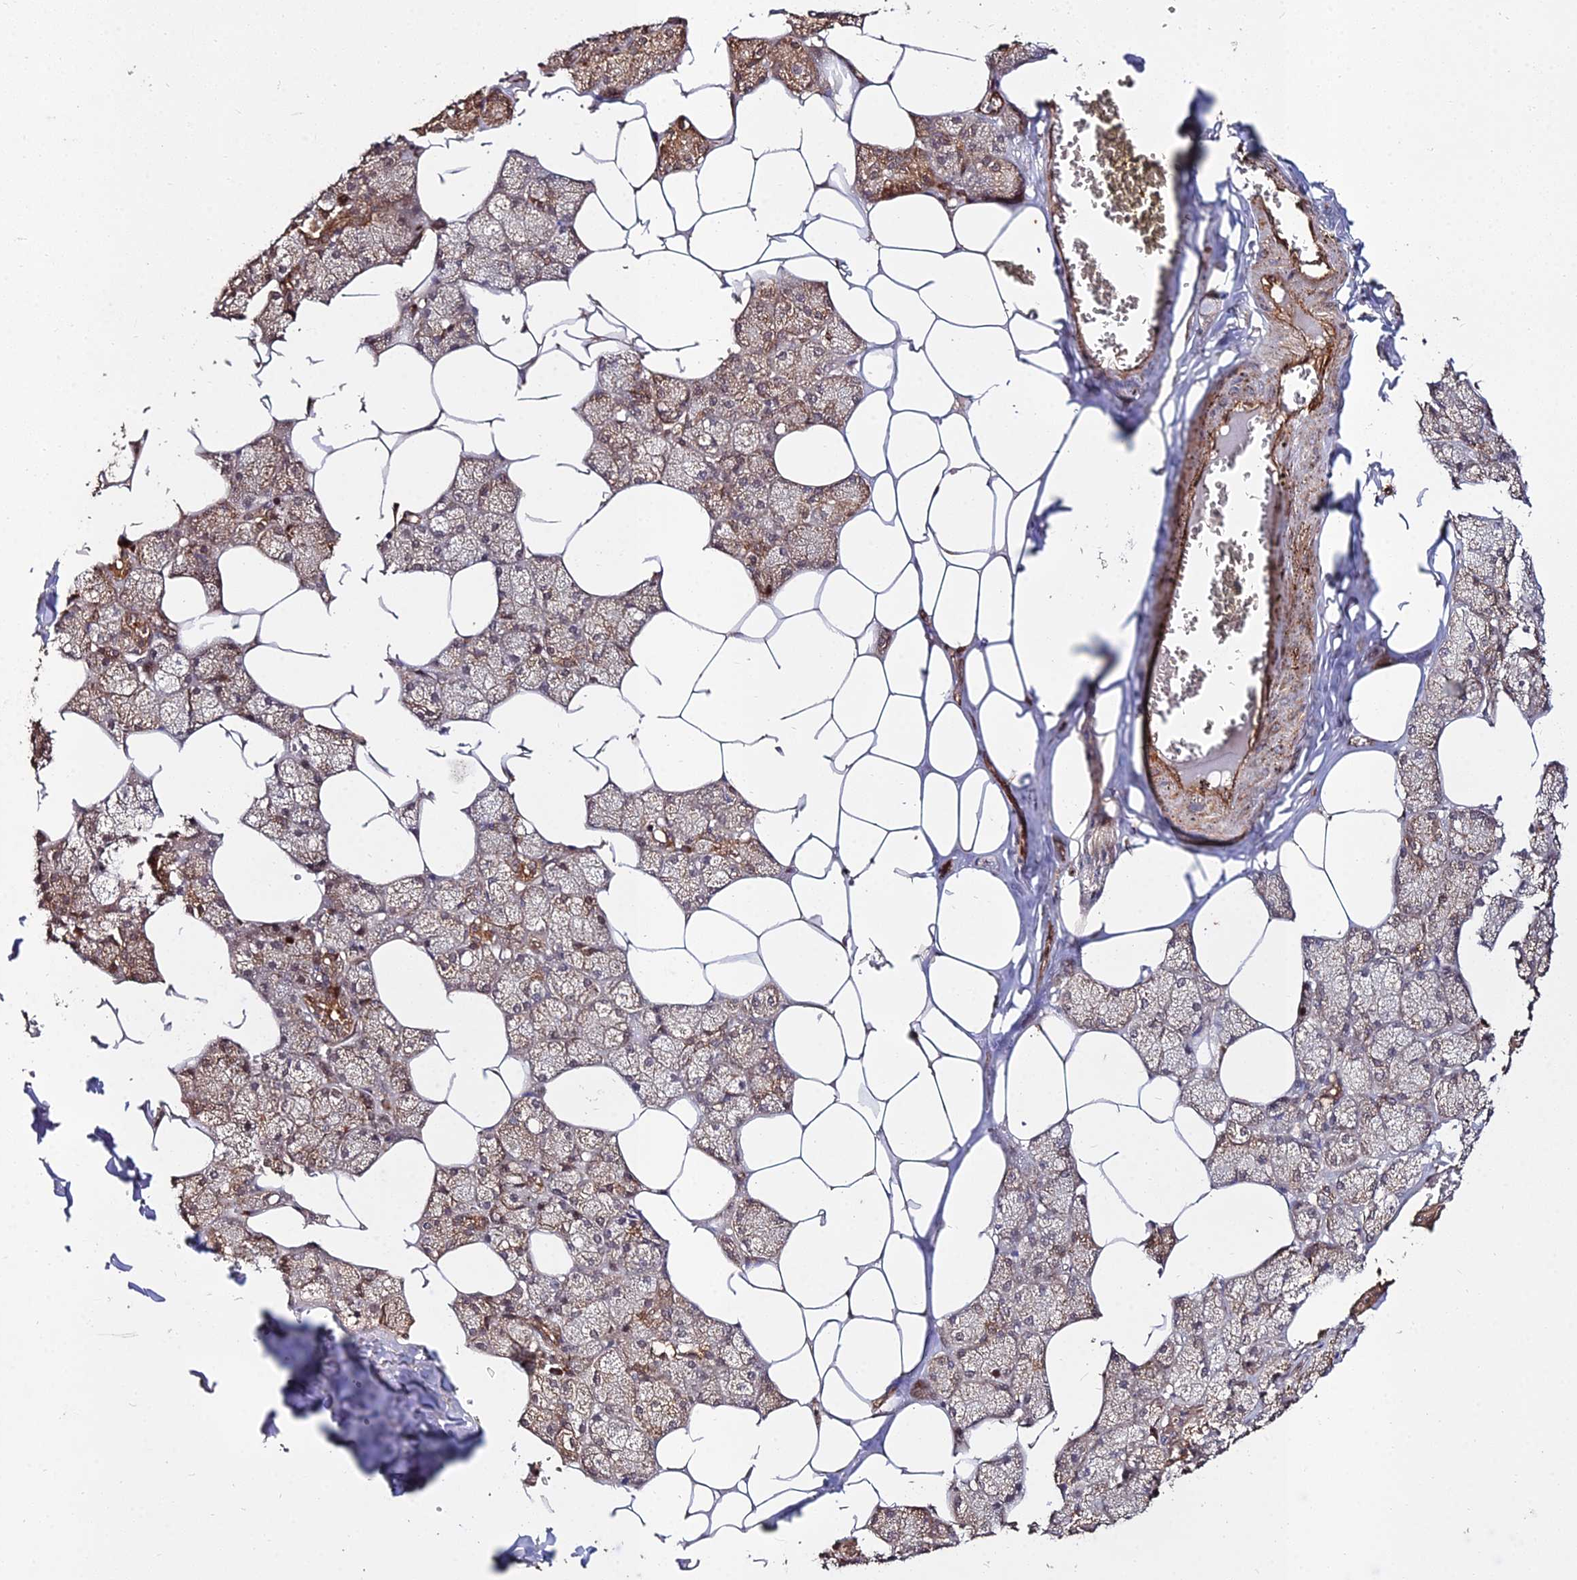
{"staining": {"intensity": "moderate", "quantity": "25%-75%", "location": "cytoplasmic/membranous"}, "tissue": "salivary gland", "cell_type": "Glandular cells", "image_type": "normal", "snomed": [{"axis": "morphology", "description": "Normal tissue, NOS"}, {"axis": "topography", "description": "Salivary gland"}], "caption": "Brown immunohistochemical staining in unremarkable salivary gland exhibits moderate cytoplasmic/membranous staining in approximately 25%-75% of glandular cells. Immunohistochemistry (ihc) stains the protein in brown and the nuclei are stained blue.", "gene": "GRTP1", "patient": {"sex": "male", "age": 62}}